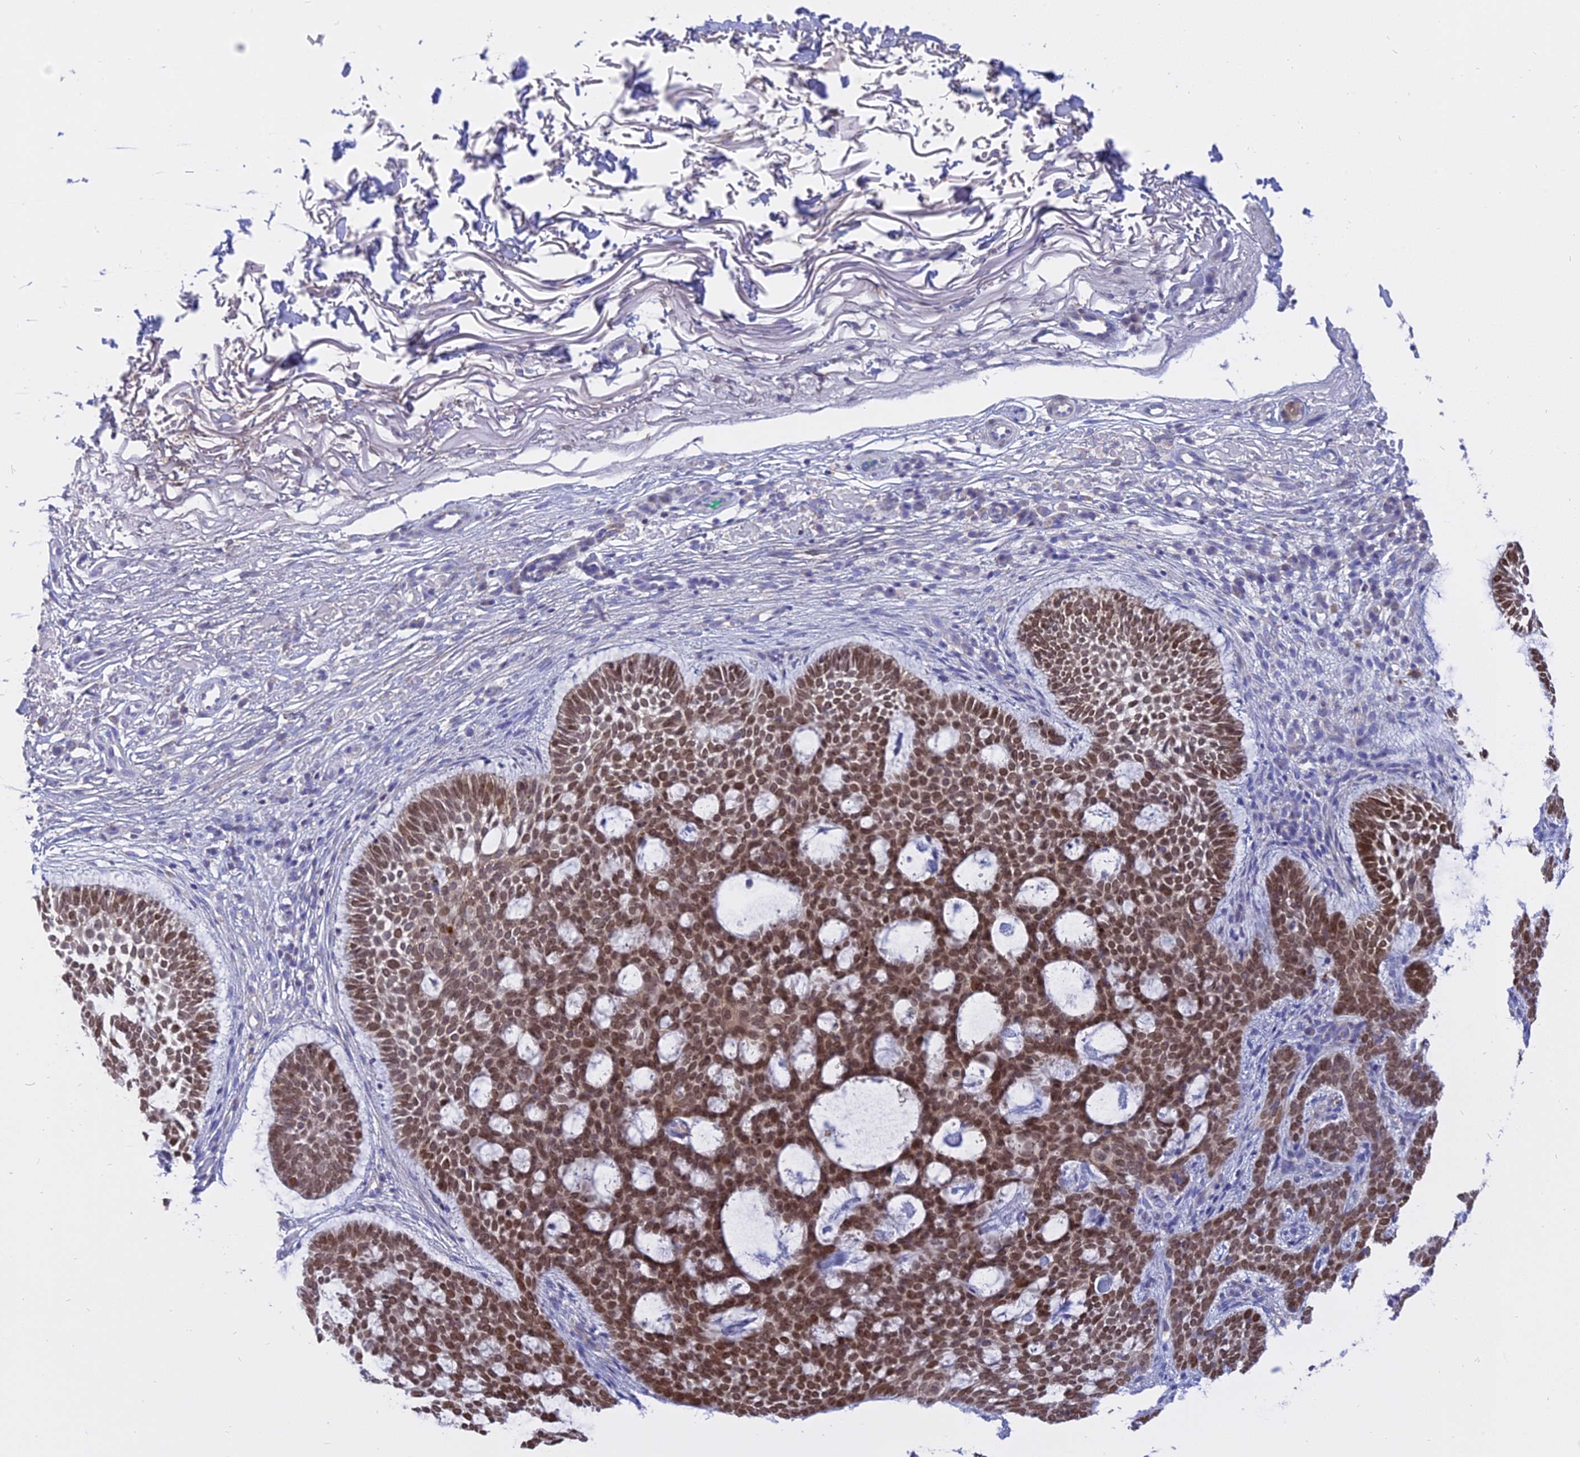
{"staining": {"intensity": "moderate", "quantity": ">75%", "location": "nuclear"}, "tissue": "skin cancer", "cell_type": "Tumor cells", "image_type": "cancer", "snomed": [{"axis": "morphology", "description": "Basal cell carcinoma"}, {"axis": "topography", "description": "Skin"}], "caption": "Protein expression analysis of human skin cancer (basal cell carcinoma) reveals moderate nuclear staining in about >75% of tumor cells.", "gene": "CENPV", "patient": {"sex": "male", "age": 85}}